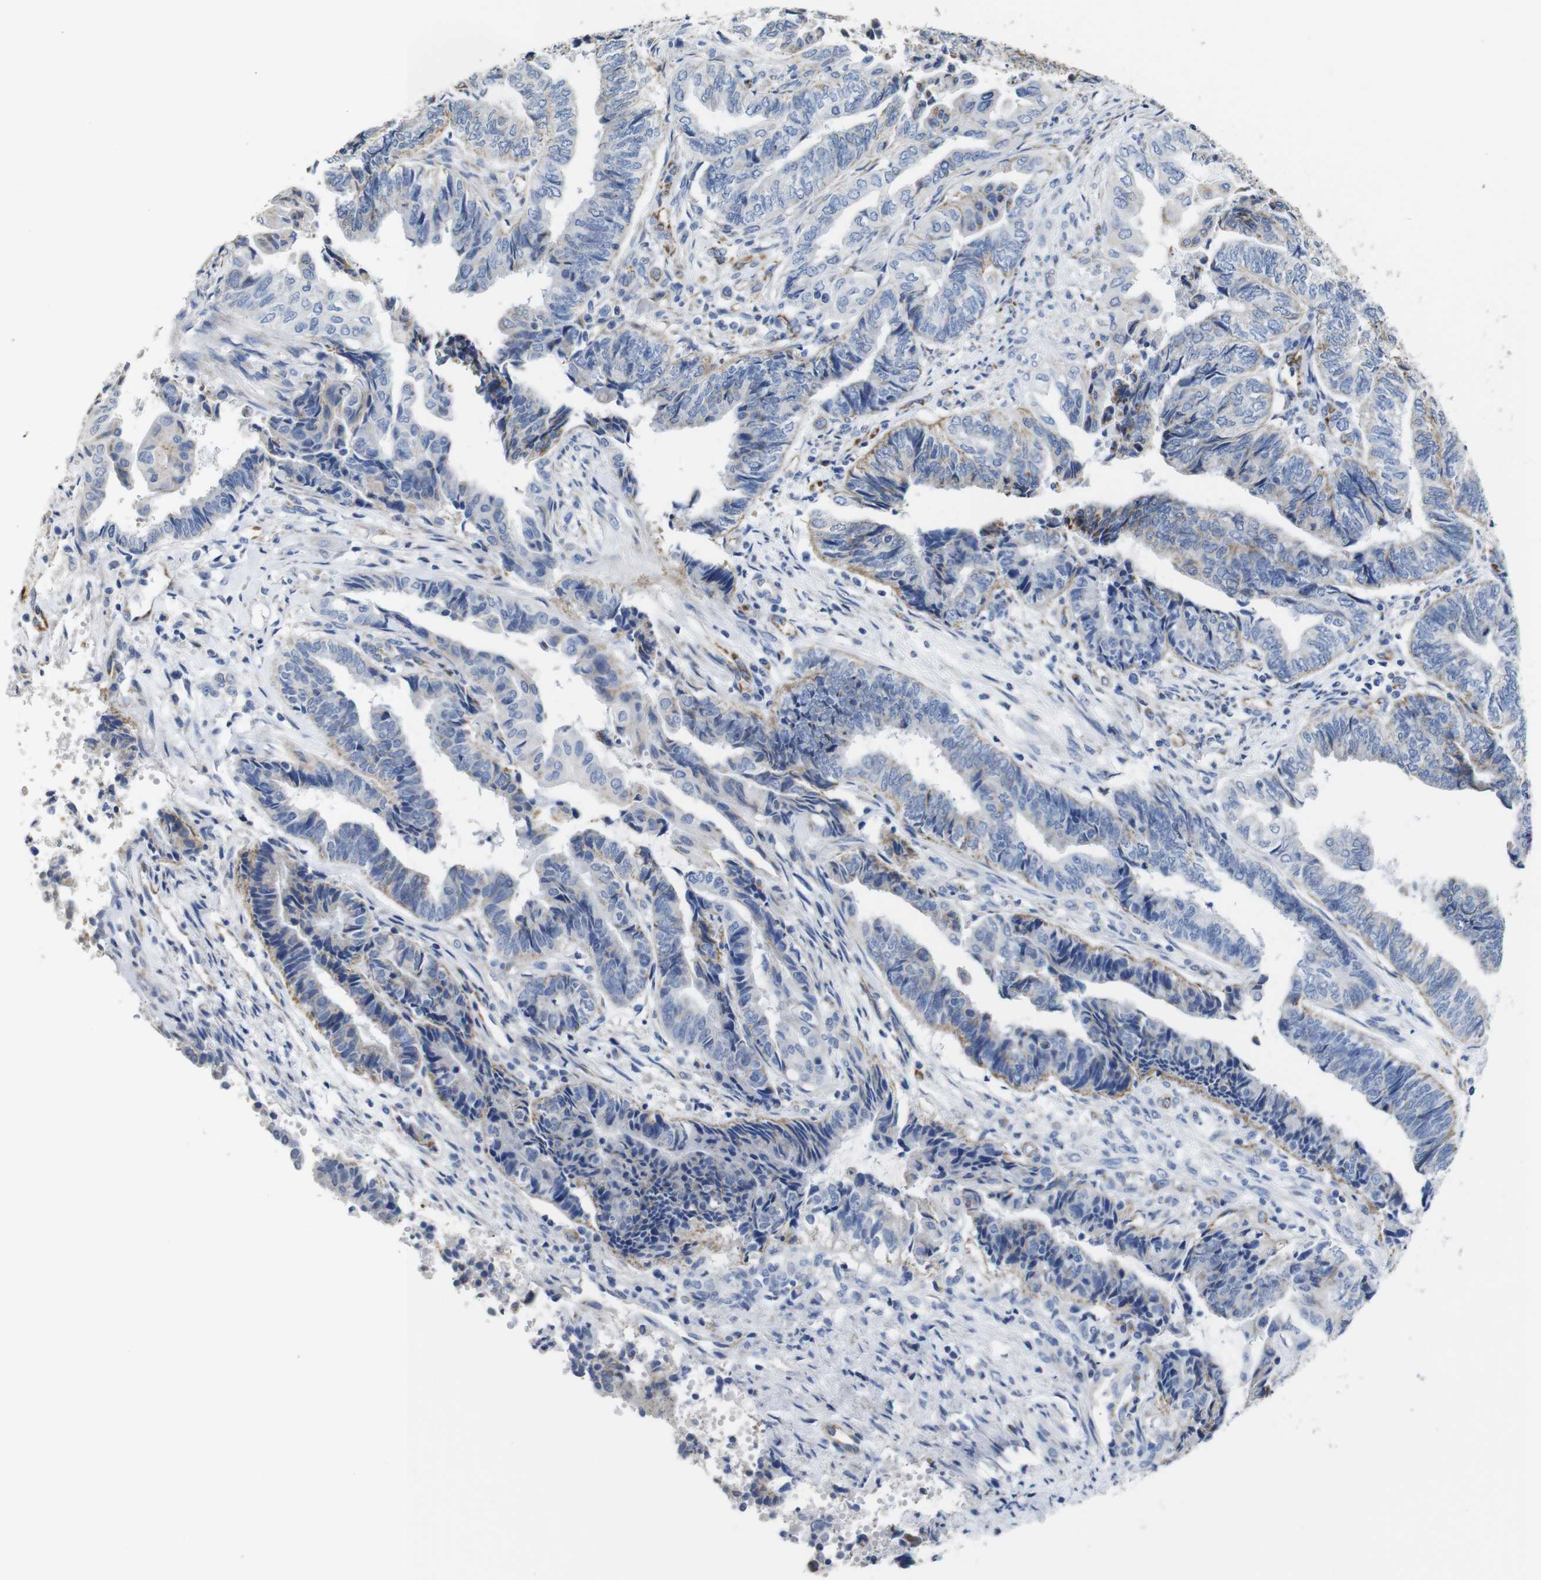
{"staining": {"intensity": "negative", "quantity": "none", "location": "none"}, "tissue": "endometrial cancer", "cell_type": "Tumor cells", "image_type": "cancer", "snomed": [{"axis": "morphology", "description": "Adenocarcinoma, NOS"}, {"axis": "topography", "description": "Uterus"}, {"axis": "topography", "description": "Endometrium"}], "caption": "Tumor cells show no significant positivity in adenocarcinoma (endometrial).", "gene": "MAOA", "patient": {"sex": "female", "age": 70}}